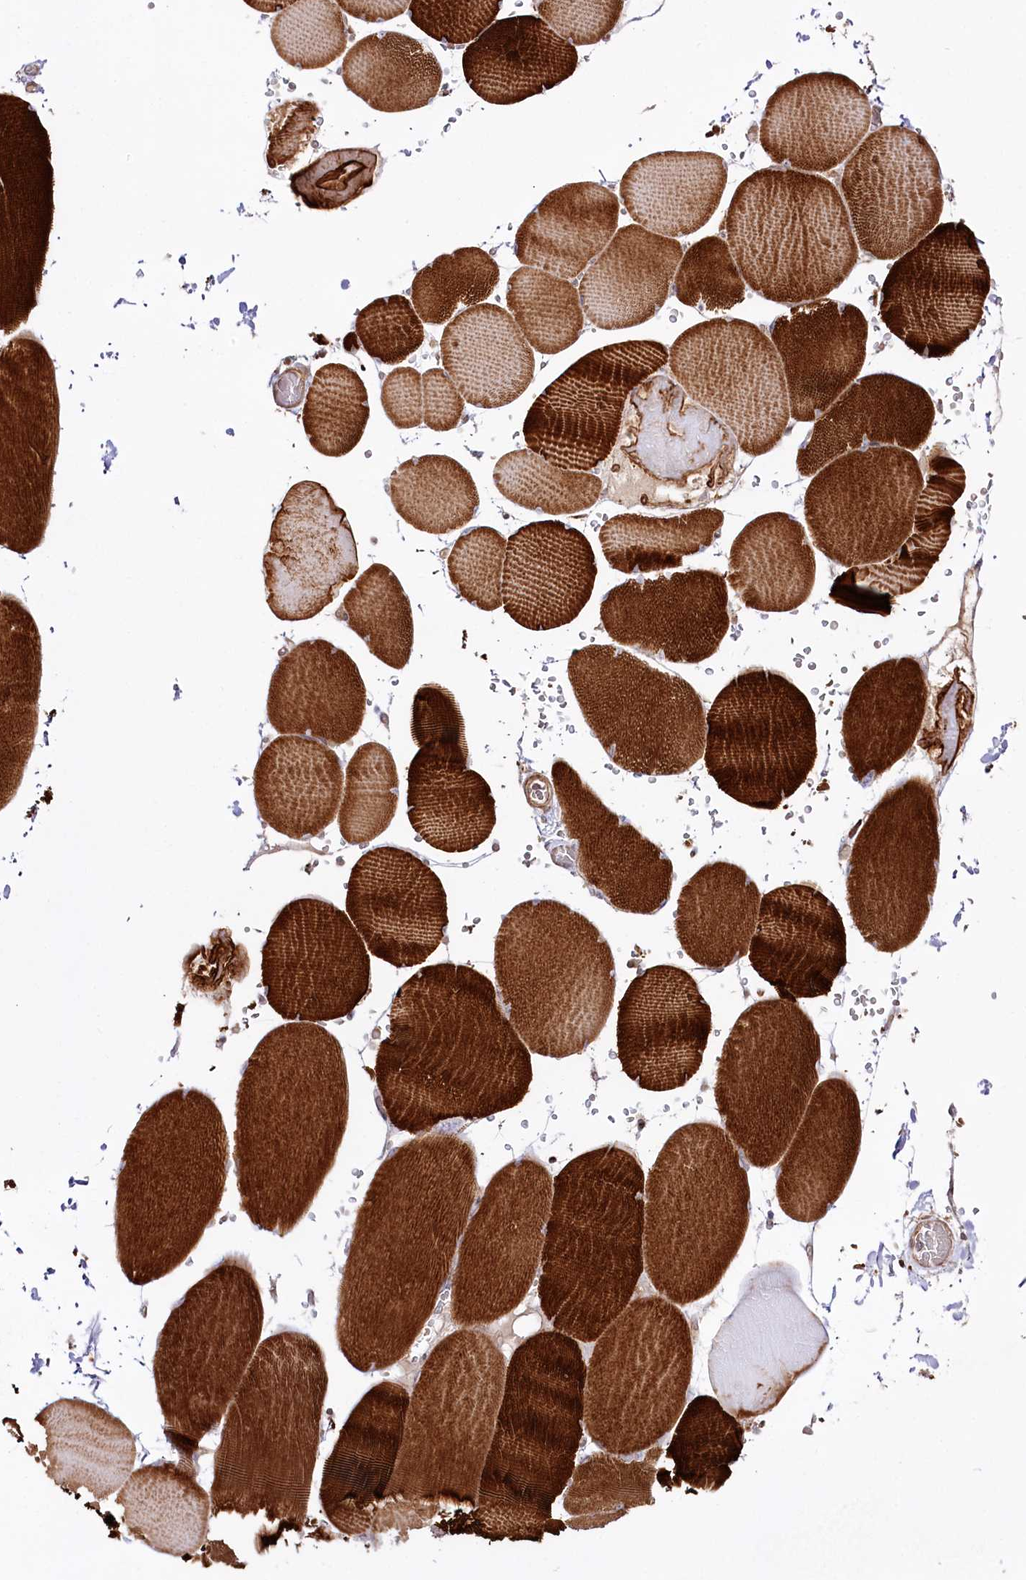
{"staining": {"intensity": "strong", "quantity": ">75%", "location": "cytoplasmic/membranous"}, "tissue": "skeletal muscle", "cell_type": "Myocytes", "image_type": "normal", "snomed": [{"axis": "morphology", "description": "Normal tissue, NOS"}, {"axis": "topography", "description": "Skeletal muscle"}, {"axis": "topography", "description": "Head-Neck"}], "caption": "Immunohistochemistry (DAB) staining of normal human skeletal muscle exhibits strong cytoplasmic/membranous protein staining in approximately >75% of myocytes.", "gene": "REXO2", "patient": {"sex": "male", "age": 66}}